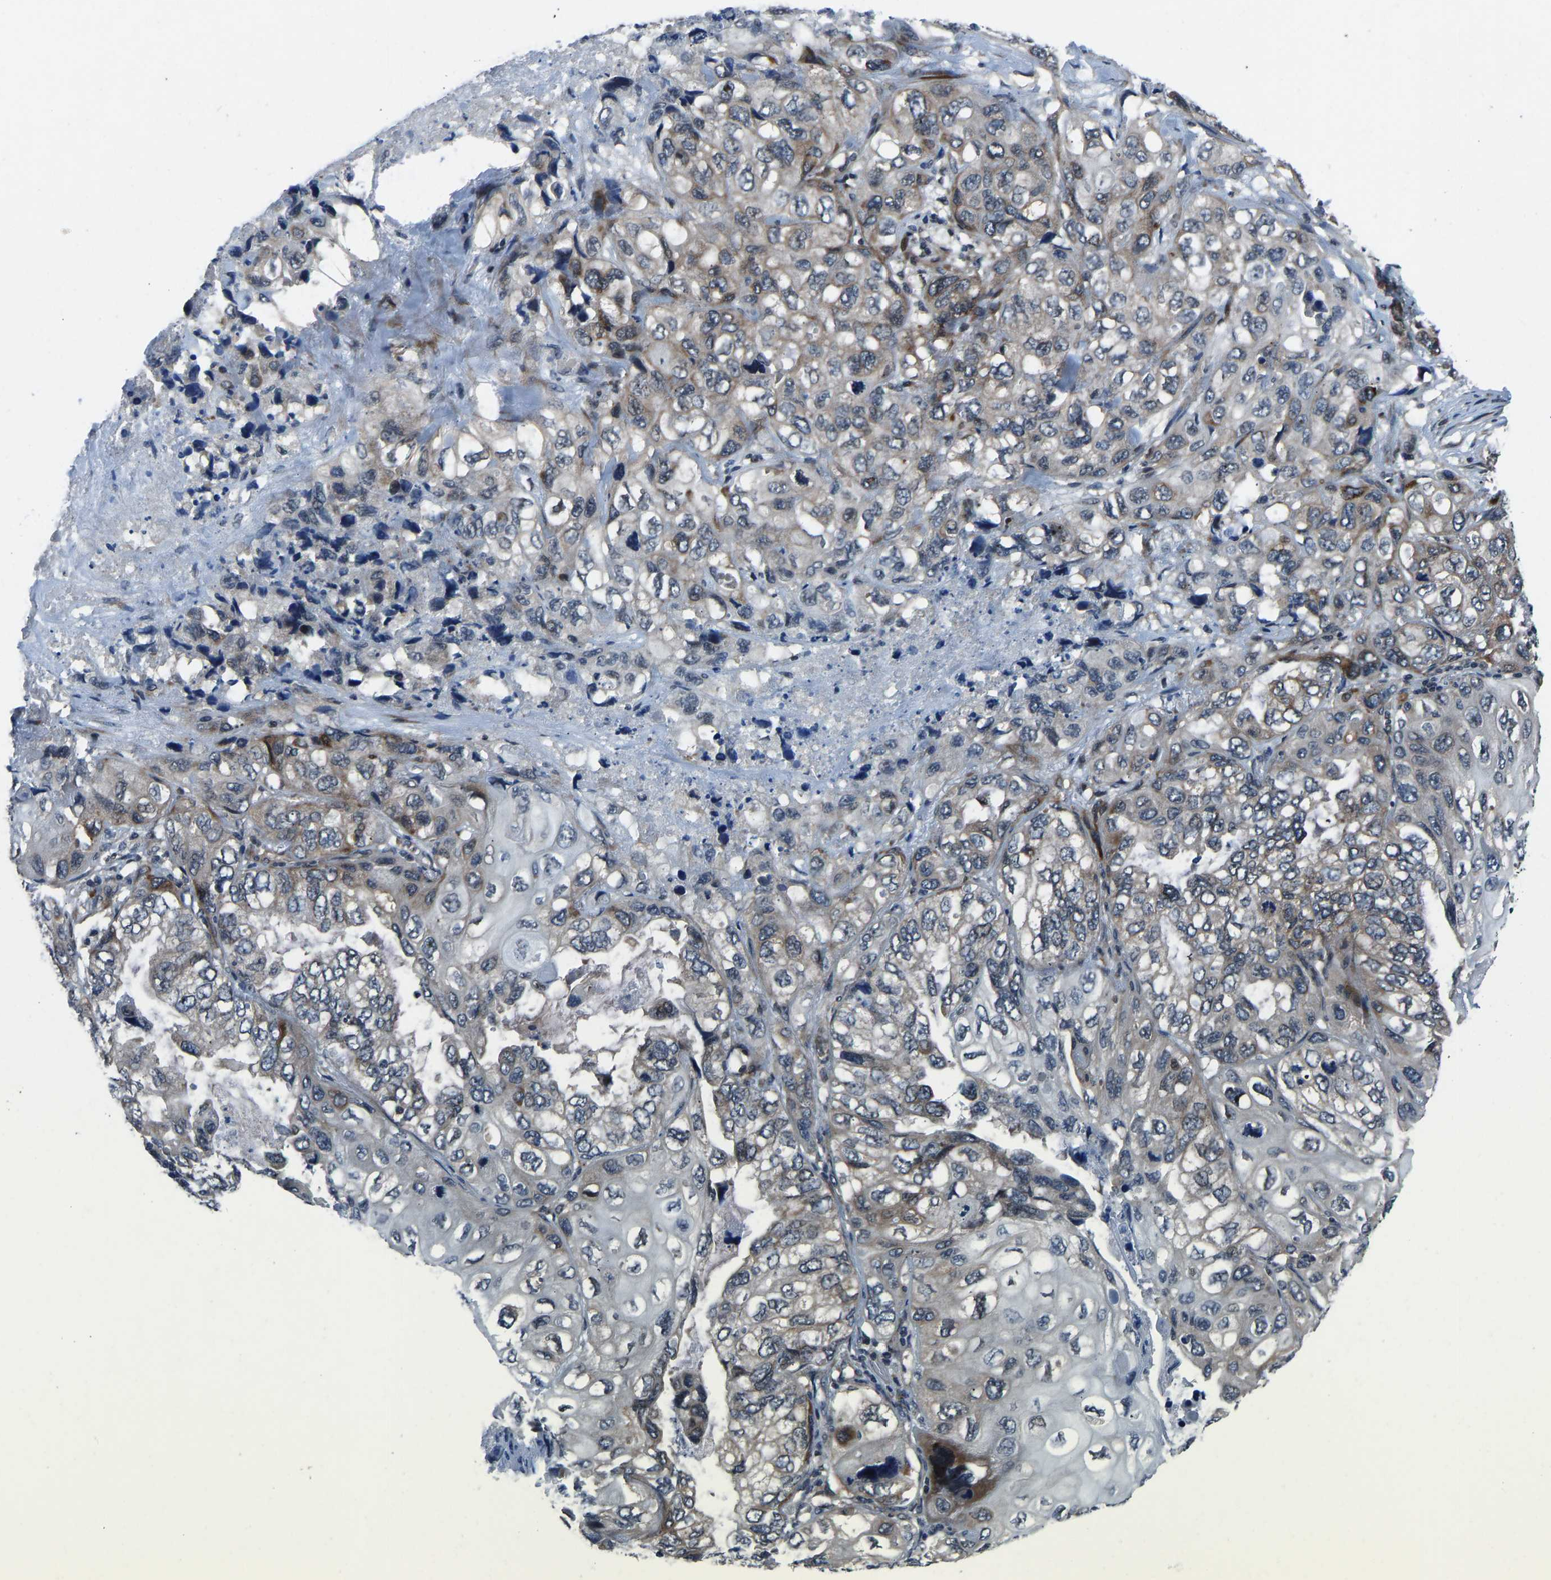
{"staining": {"intensity": "moderate", "quantity": "25%-75%", "location": "cytoplasmic/membranous"}, "tissue": "lung cancer", "cell_type": "Tumor cells", "image_type": "cancer", "snomed": [{"axis": "morphology", "description": "Squamous cell carcinoma, NOS"}, {"axis": "topography", "description": "Lung"}], "caption": "Lung cancer (squamous cell carcinoma) stained for a protein (brown) exhibits moderate cytoplasmic/membranous positive staining in about 25%-75% of tumor cells.", "gene": "RLIM", "patient": {"sex": "female", "age": 73}}